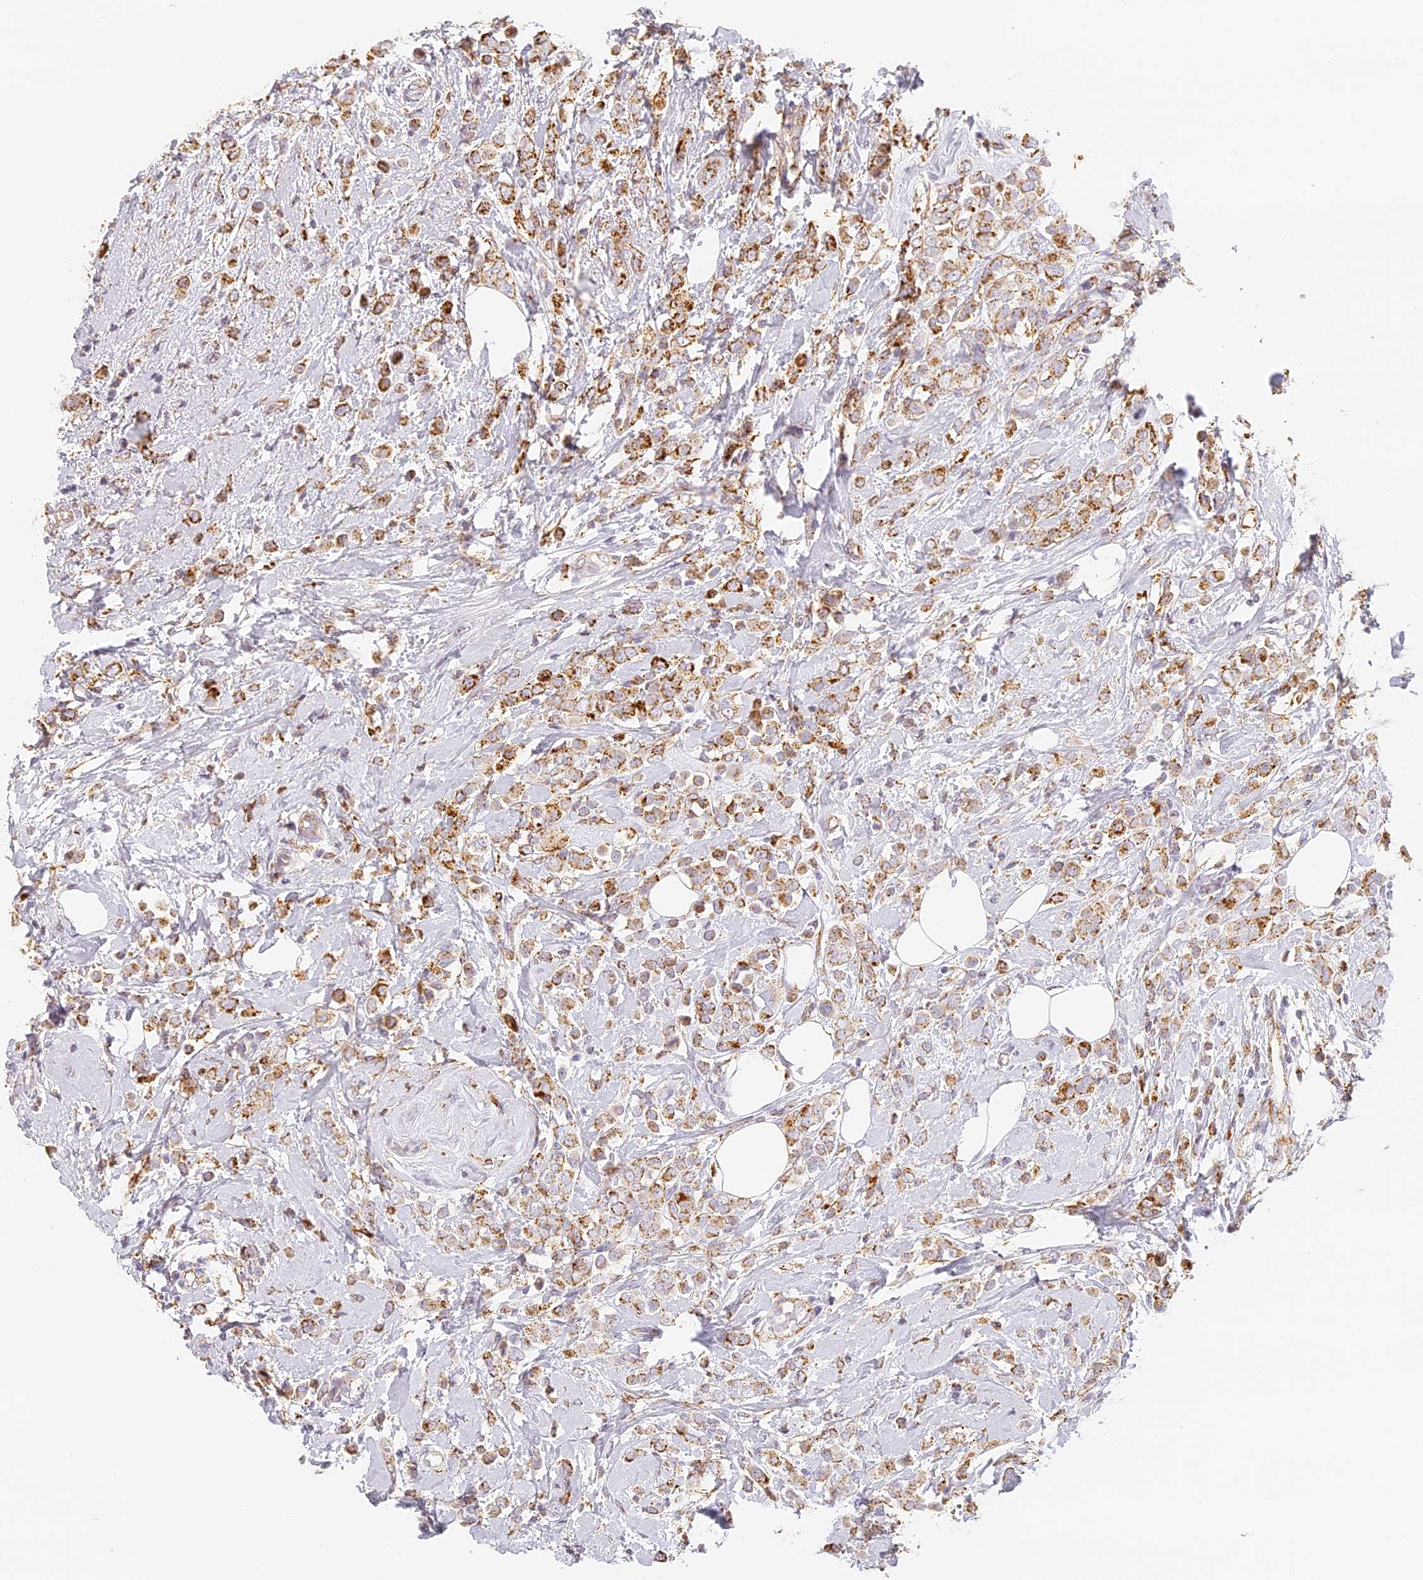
{"staining": {"intensity": "moderate", "quantity": ">75%", "location": "cytoplasmic/membranous"}, "tissue": "breast cancer", "cell_type": "Tumor cells", "image_type": "cancer", "snomed": [{"axis": "morphology", "description": "Lobular carcinoma"}, {"axis": "topography", "description": "Breast"}], "caption": "Protein expression analysis of human breast cancer reveals moderate cytoplasmic/membranous expression in approximately >75% of tumor cells.", "gene": "LAMP2", "patient": {"sex": "female", "age": 47}}